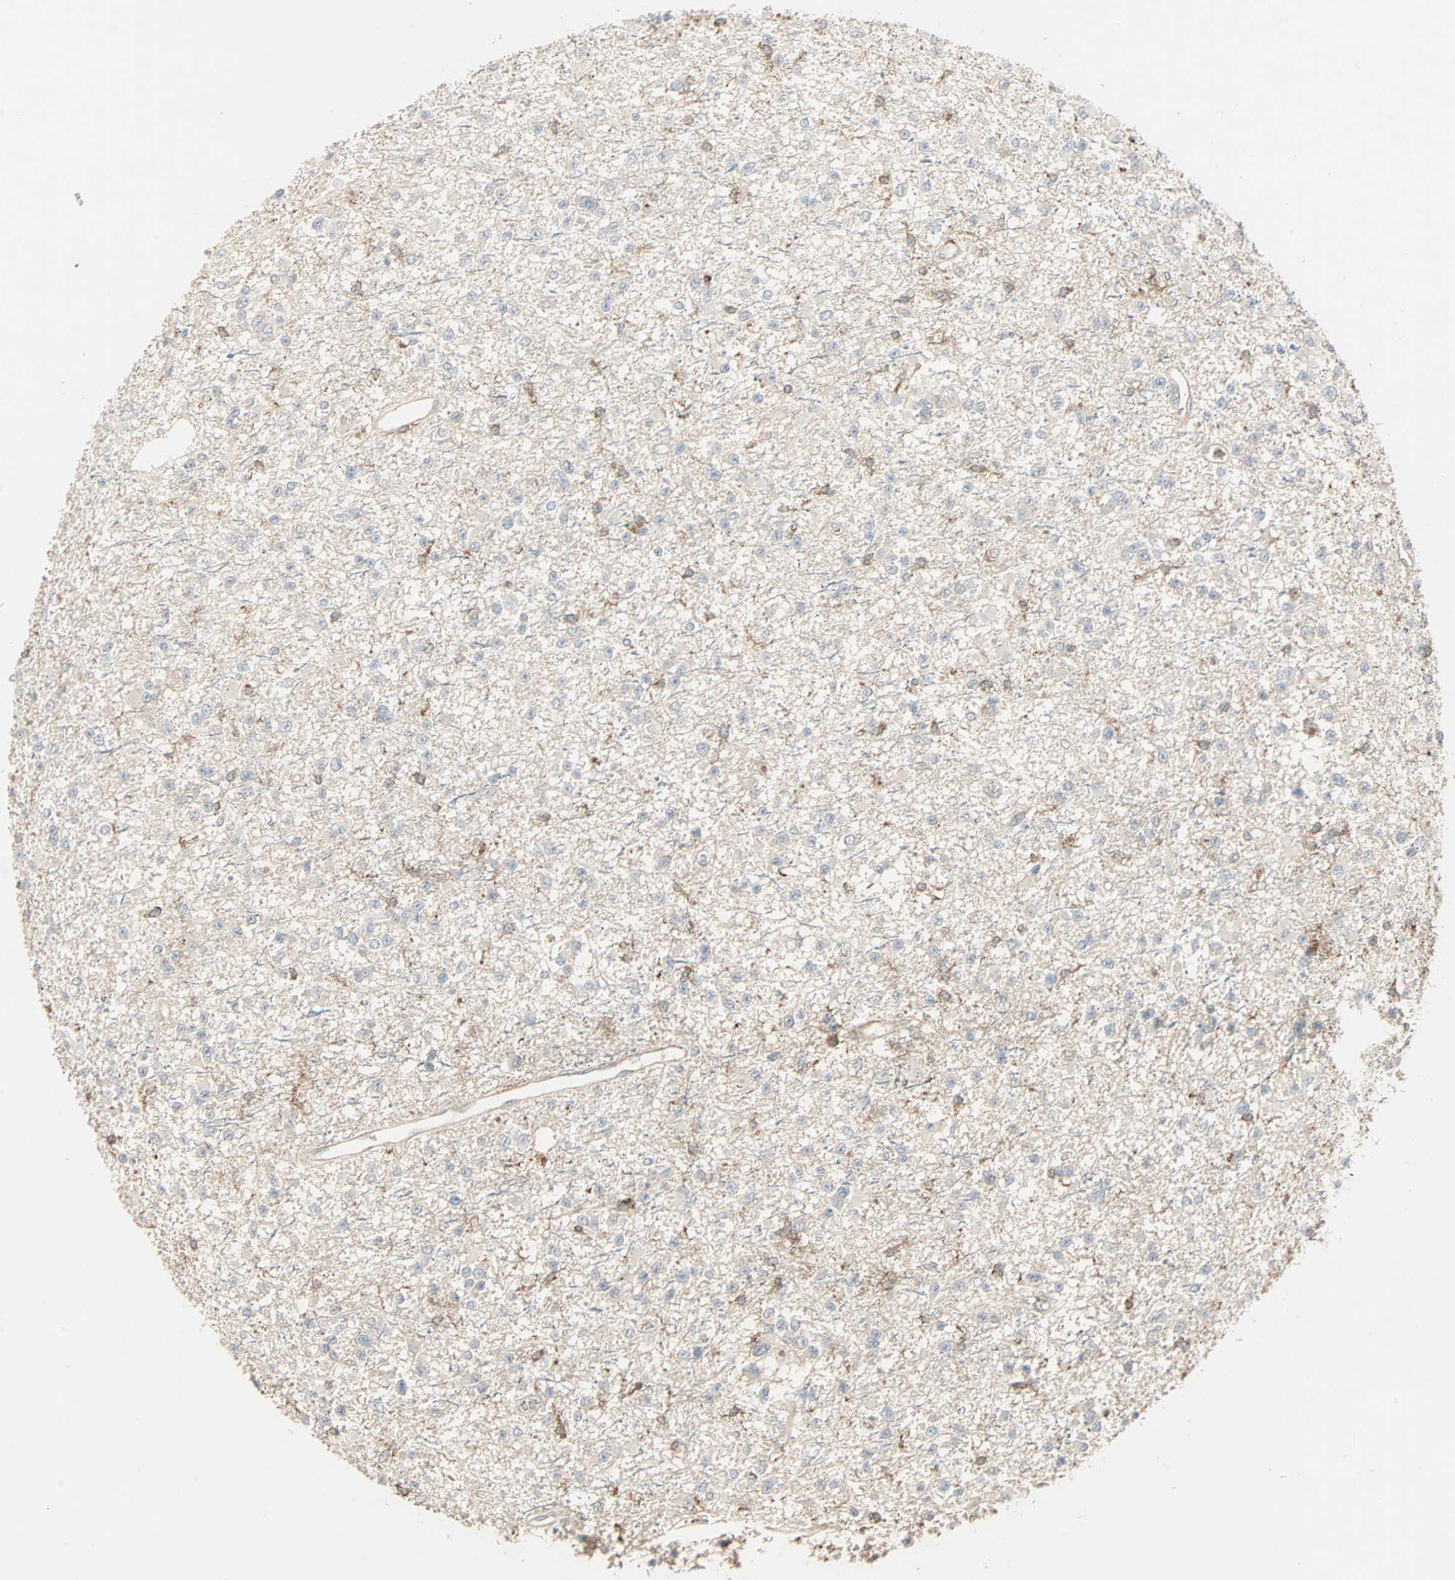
{"staining": {"intensity": "negative", "quantity": "none", "location": "none"}, "tissue": "glioma", "cell_type": "Tumor cells", "image_type": "cancer", "snomed": [{"axis": "morphology", "description": "Glioma, malignant, Low grade"}, {"axis": "topography", "description": "Brain"}], "caption": "This is an immunohistochemistry micrograph of human low-grade glioma (malignant). There is no expression in tumor cells.", "gene": "GNAI2", "patient": {"sex": "female", "age": 22}}